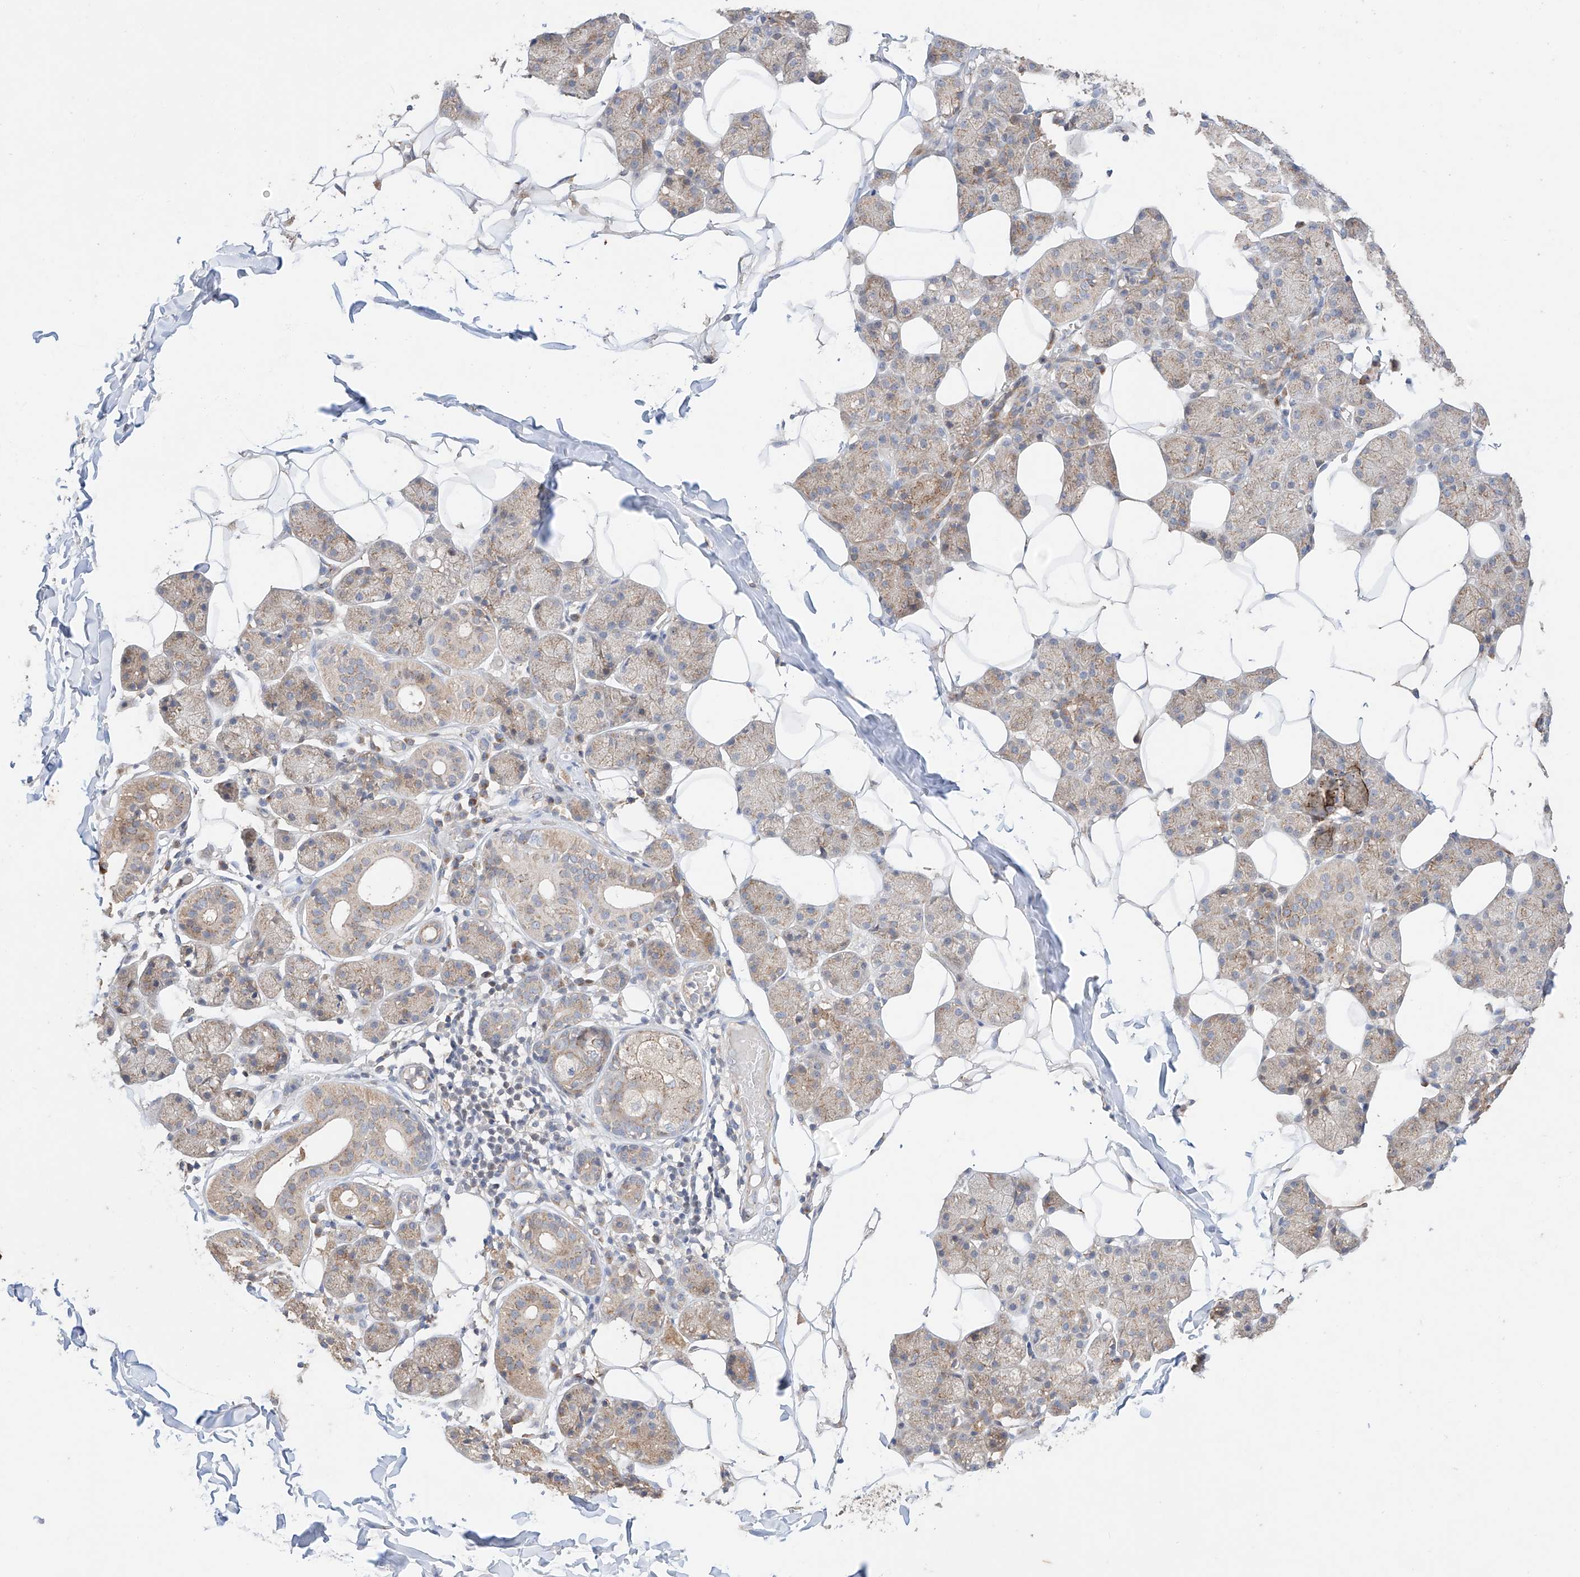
{"staining": {"intensity": "moderate", "quantity": "25%-75%", "location": "cytoplasmic/membranous"}, "tissue": "salivary gland", "cell_type": "Glandular cells", "image_type": "normal", "snomed": [{"axis": "morphology", "description": "Normal tissue, NOS"}, {"axis": "topography", "description": "Salivary gland"}], "caption": "Protein staining shows moderate cytoplasmic/membranous expression in approximately 25%-75% of glandular cells in normal salivary gland.", "gene": "MOSPD1", "patient": {"sex": "female", "age": 33}}